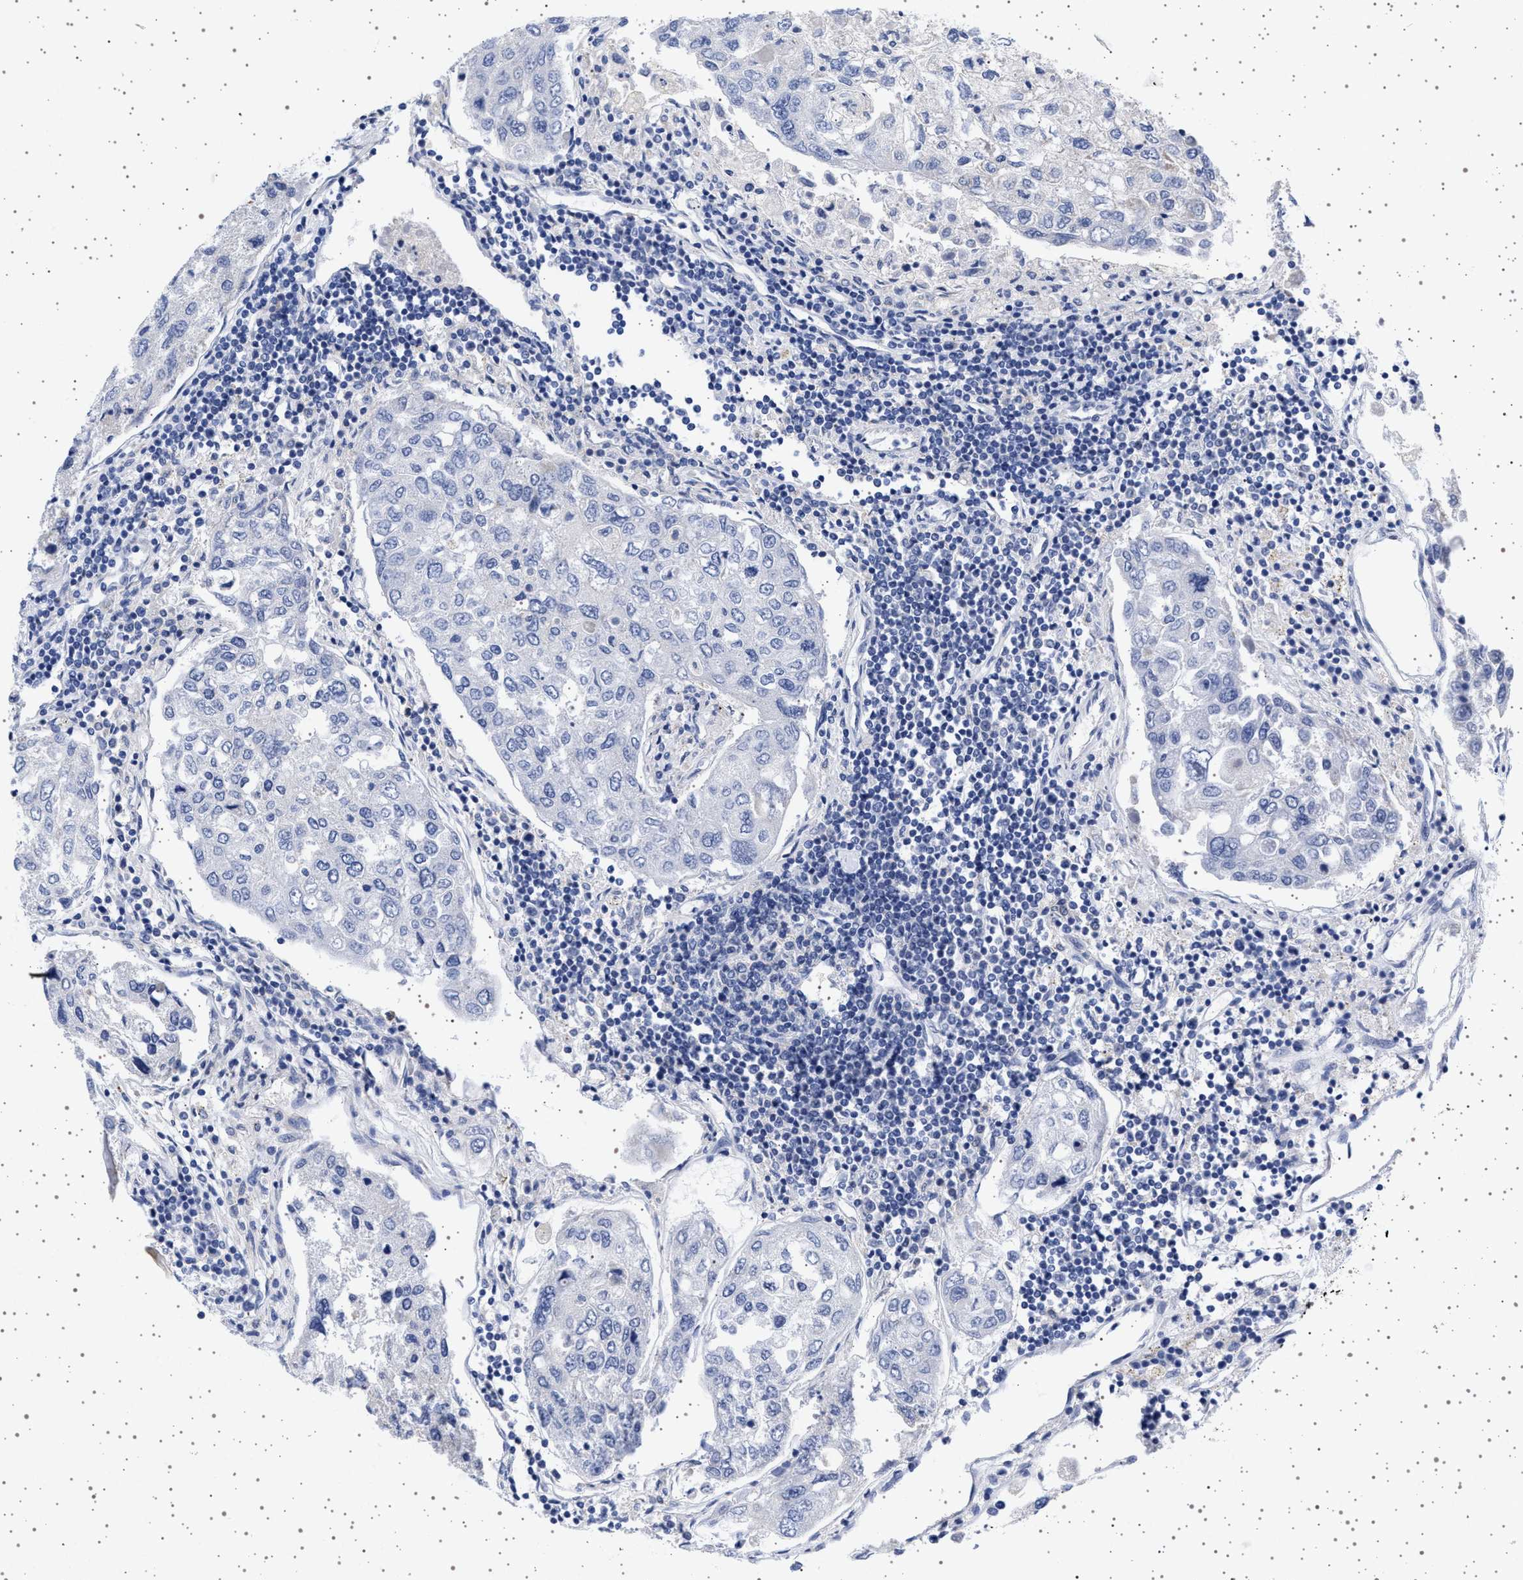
{"staining": {"intensity": "negative", "quantity": "none", "location": "none"}, "tissue": "urothelial cancer", "cell_type": "Tumor cells", "image_type": "cancer", "snomed": [{"axis": "morphology", "description": "Urothelial carcinoma, High grade"}, {"axis": "topography", "description": "Lymph node"}, {"axis": "topography", "description": "Urinary bladder"}], "caption": "Human urothelial carcinoma (high-grade) stained for a protein using immunohistochemistry (IHC) exhibits no positivity in tumor cells.", "gene": "TRMT10B", "patient": {"sex": "male", "age": 51}}